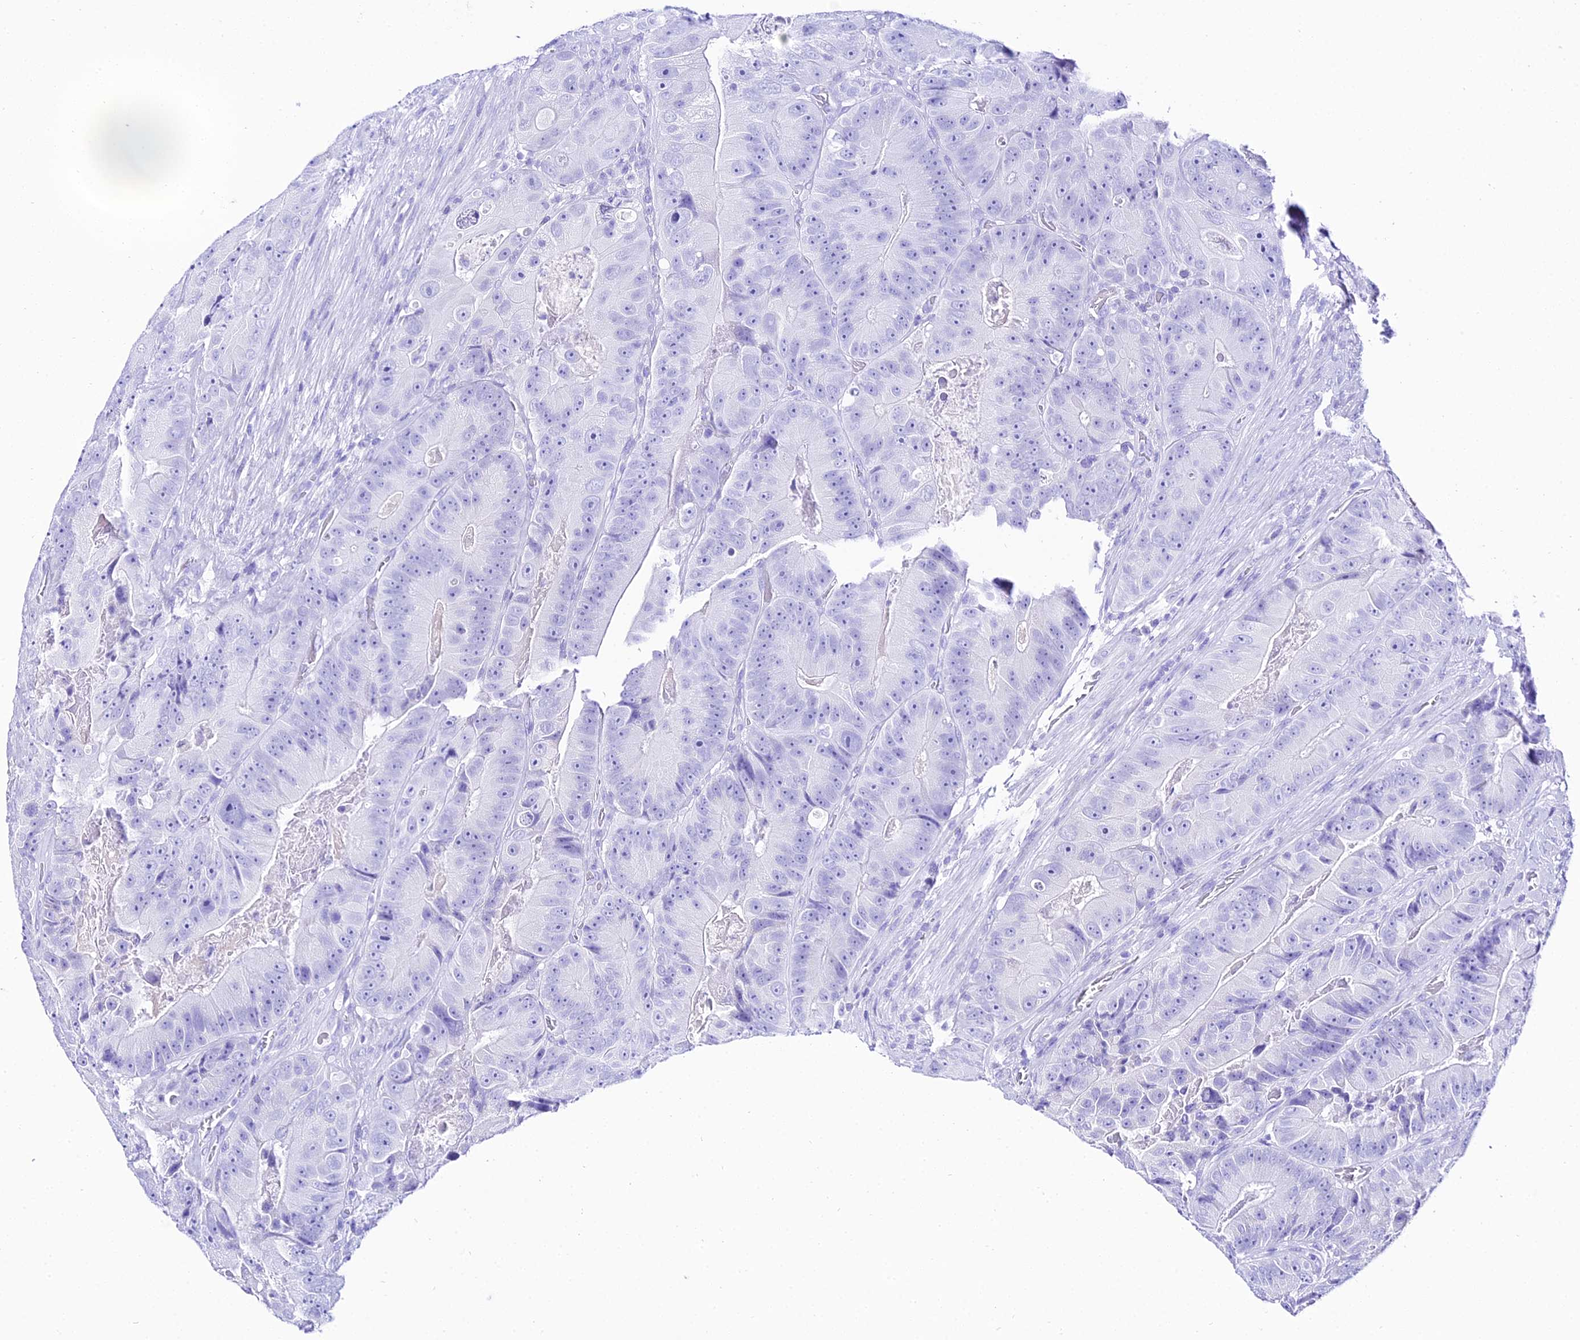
{"staining": {"intensity": "negative", "quantity": "none", "location": "none"}, "tissue": "colorectal cancer", "cell_type": "Tumor cells", "image_type": "cancer", "snomed": [{"axis": "morphology", "description": "Adenocarcinoma, NOS"}, {"axis": "topography", "description": "Colon"}], "caption": "Human colorectal cancer (adenocarcinoma) stained for a protein using immunohistochemistry displays no staining in tumor cells.", "gene": "TRMT44", "patient": {"sex": "female", "age": 86}}